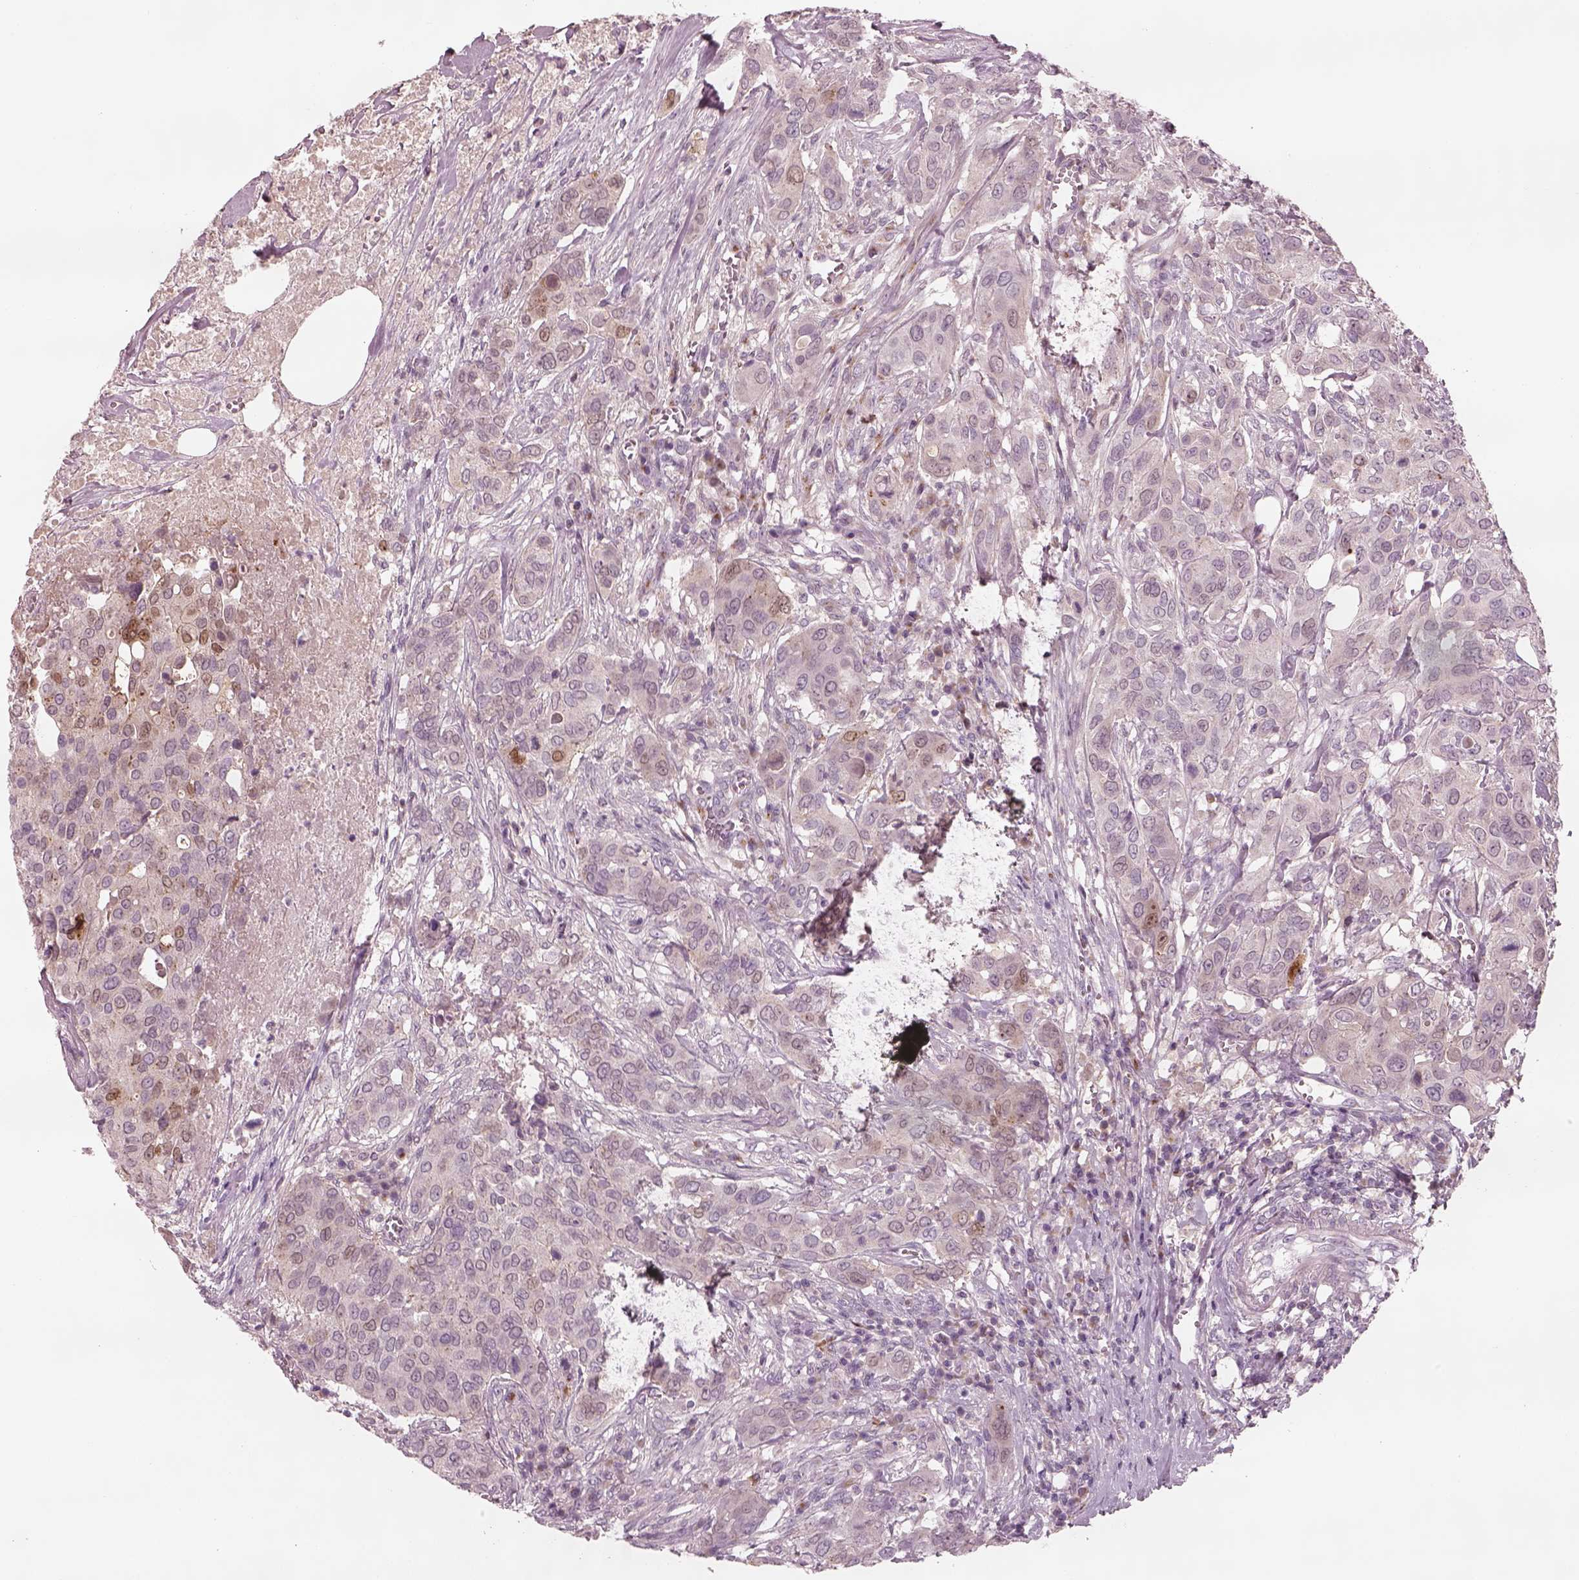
{"staining": {"intensity": "moderate", "quantity": "<25%", "location": "cytoplasmic/membranous,nuclear"}, "tissue": "urothelial cancer", "cell_type": "Tumor cells", "image_type": "cancer", "snomed": [{"axis": "morphology", "description": "Urothelial carcinoma, NOS"}, {"axis": "morphology", "description": "Urothelial carcinoma, High grade"}, {"axis": "topography", "description": "Urinary bladder"}], "caption": "Urothelial cancer stained for a protein shows moderate cytoplasmic/membranous and nuclear positivity in tumor cells.", "gene": "SDCBP2", "patient": {"sex": "male", "age": 63}}